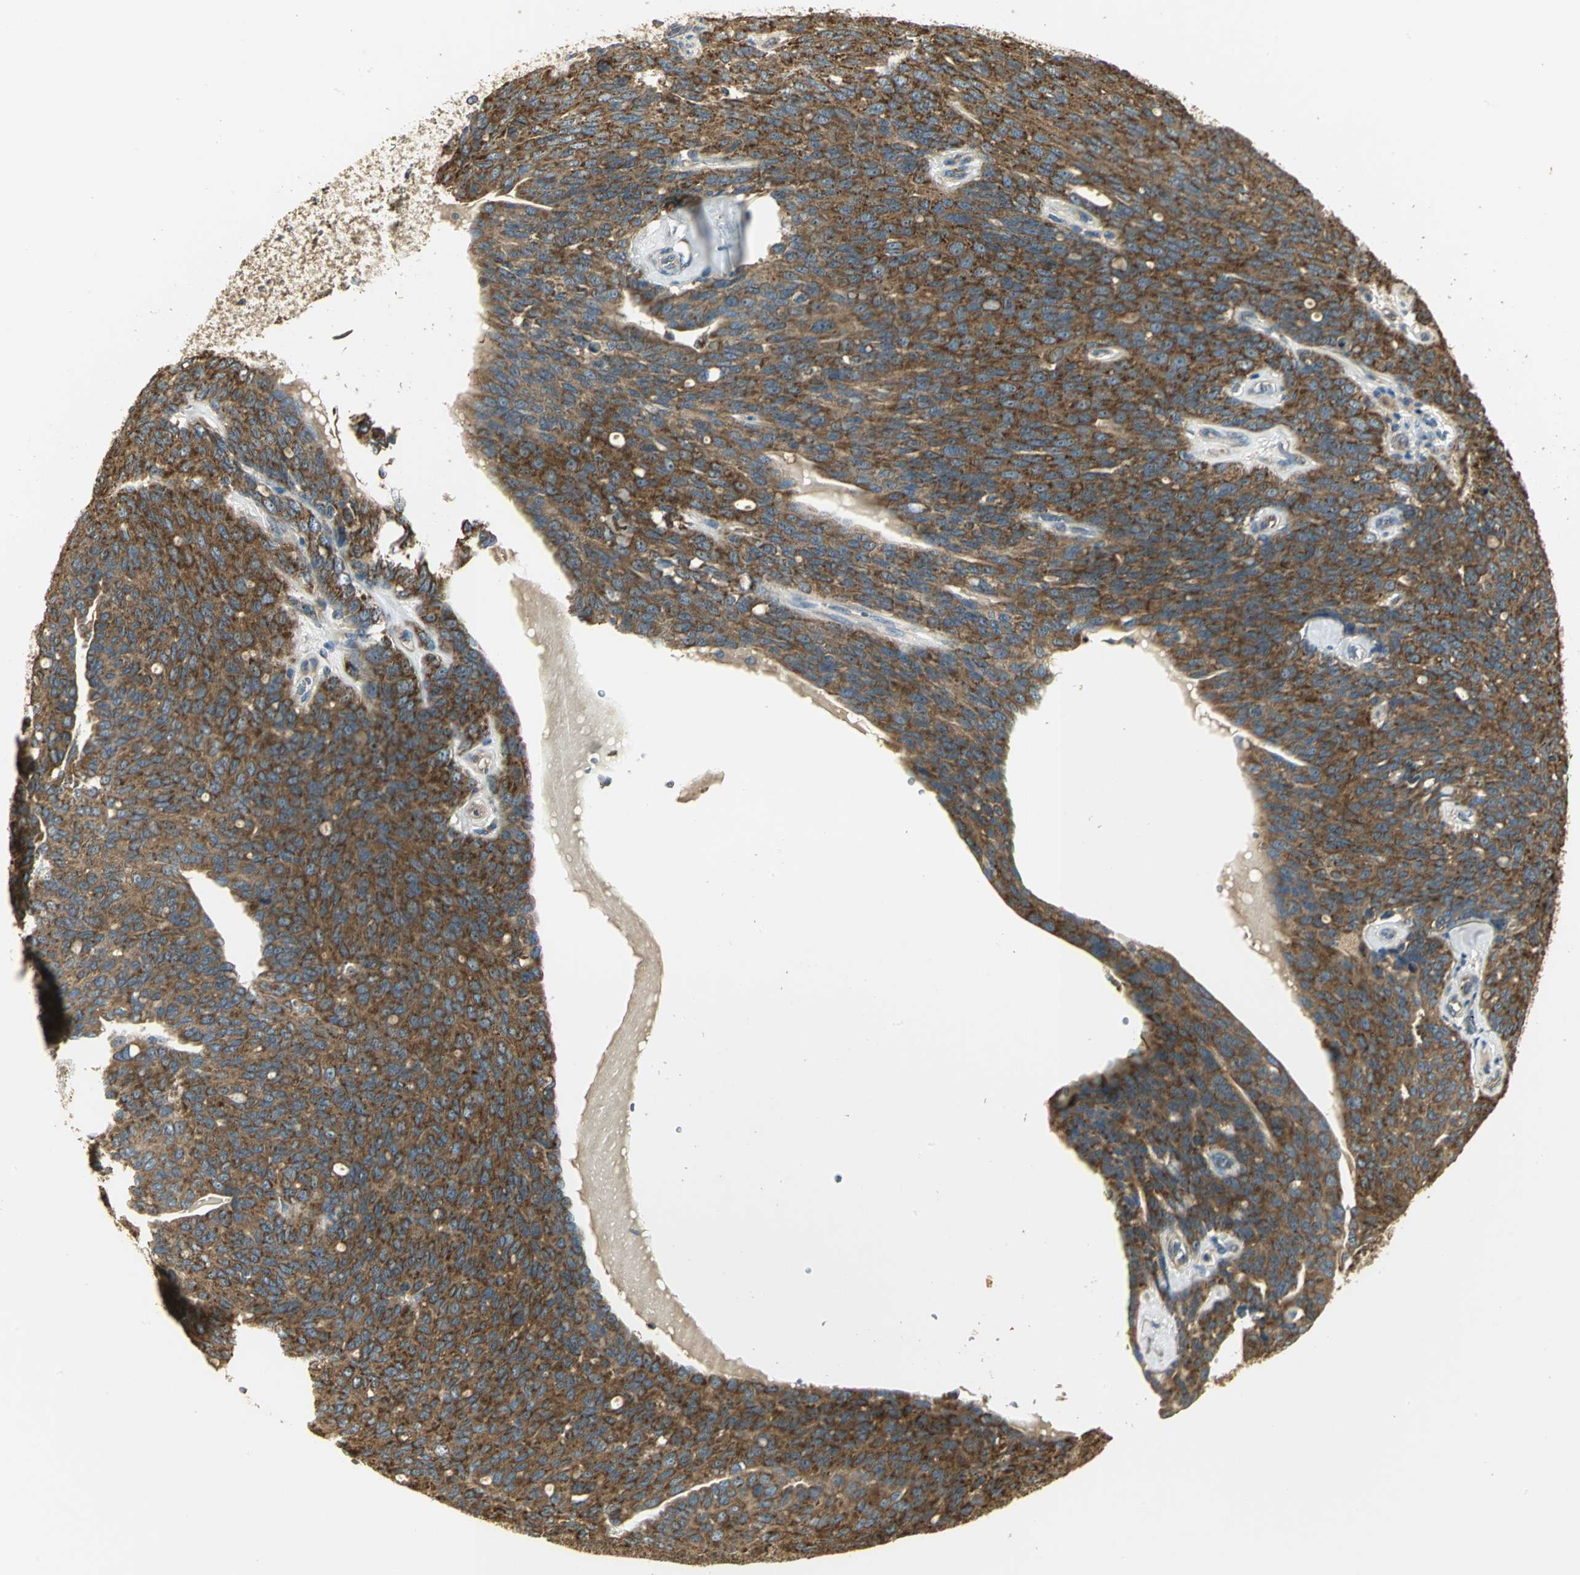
{"staining": {"intensity": "strong", "quantity": ">75%", "location": "cytoplasmic/membranous"}, "tissue": "ovarian cancer", "cell_type": "Tumor cells", "image_type": "cancer", "snomed": [{"axis": "morphology", "description": "Carcinoma, endometroid"}, {"axis": "topography", "description": "Ovary"}], "caption": "IHC of ovarian endometroid carcinoma reveals high levels of strong cytoplasmic/membranous expression in about >75% of tumor cells.", "gene": "RARS1", "patient": {"sex": "female", "age": 60}}